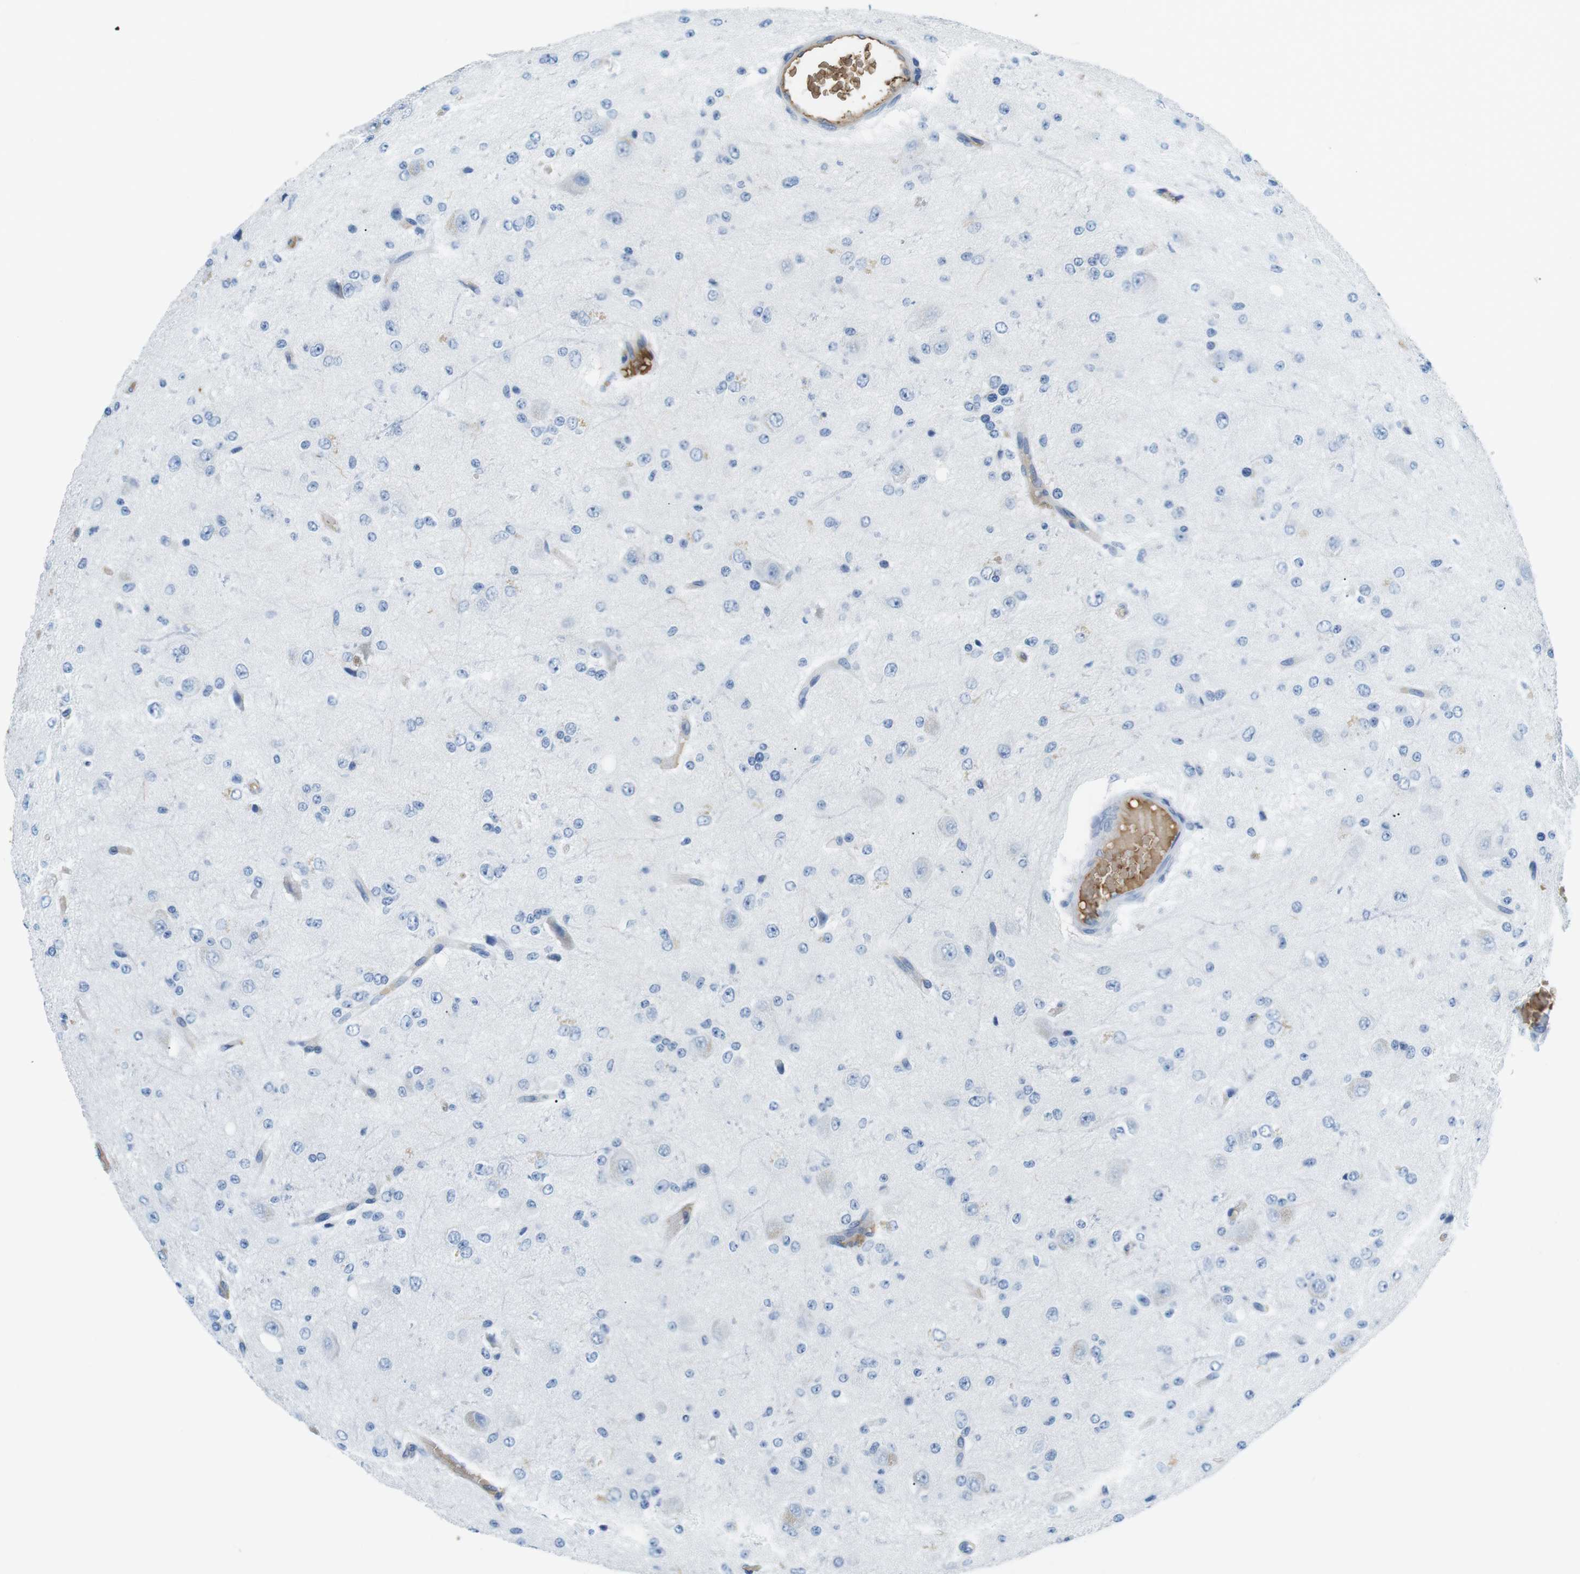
{"staining": {"intensity": "negative", "quantity": "none", "location": "none"}, "tissue": "glioma", "cell_type": "Tumor cells", "image_type": "cancer", "snomed": [{"axis": "morphology", "description": "Glioma, malignant, High grade"}, {"axis": "topography", "description": "pancreas cauda"}], "caption": "The micrograph shows no significant expression in tumor cells of malignant glioma (high-grade). The staining is performed using DAB brown chromogen with nuclei counter-stained in using hematoxylin.", "gene": "ADCY10", "patient": {"sex": "male", "age": 60}}